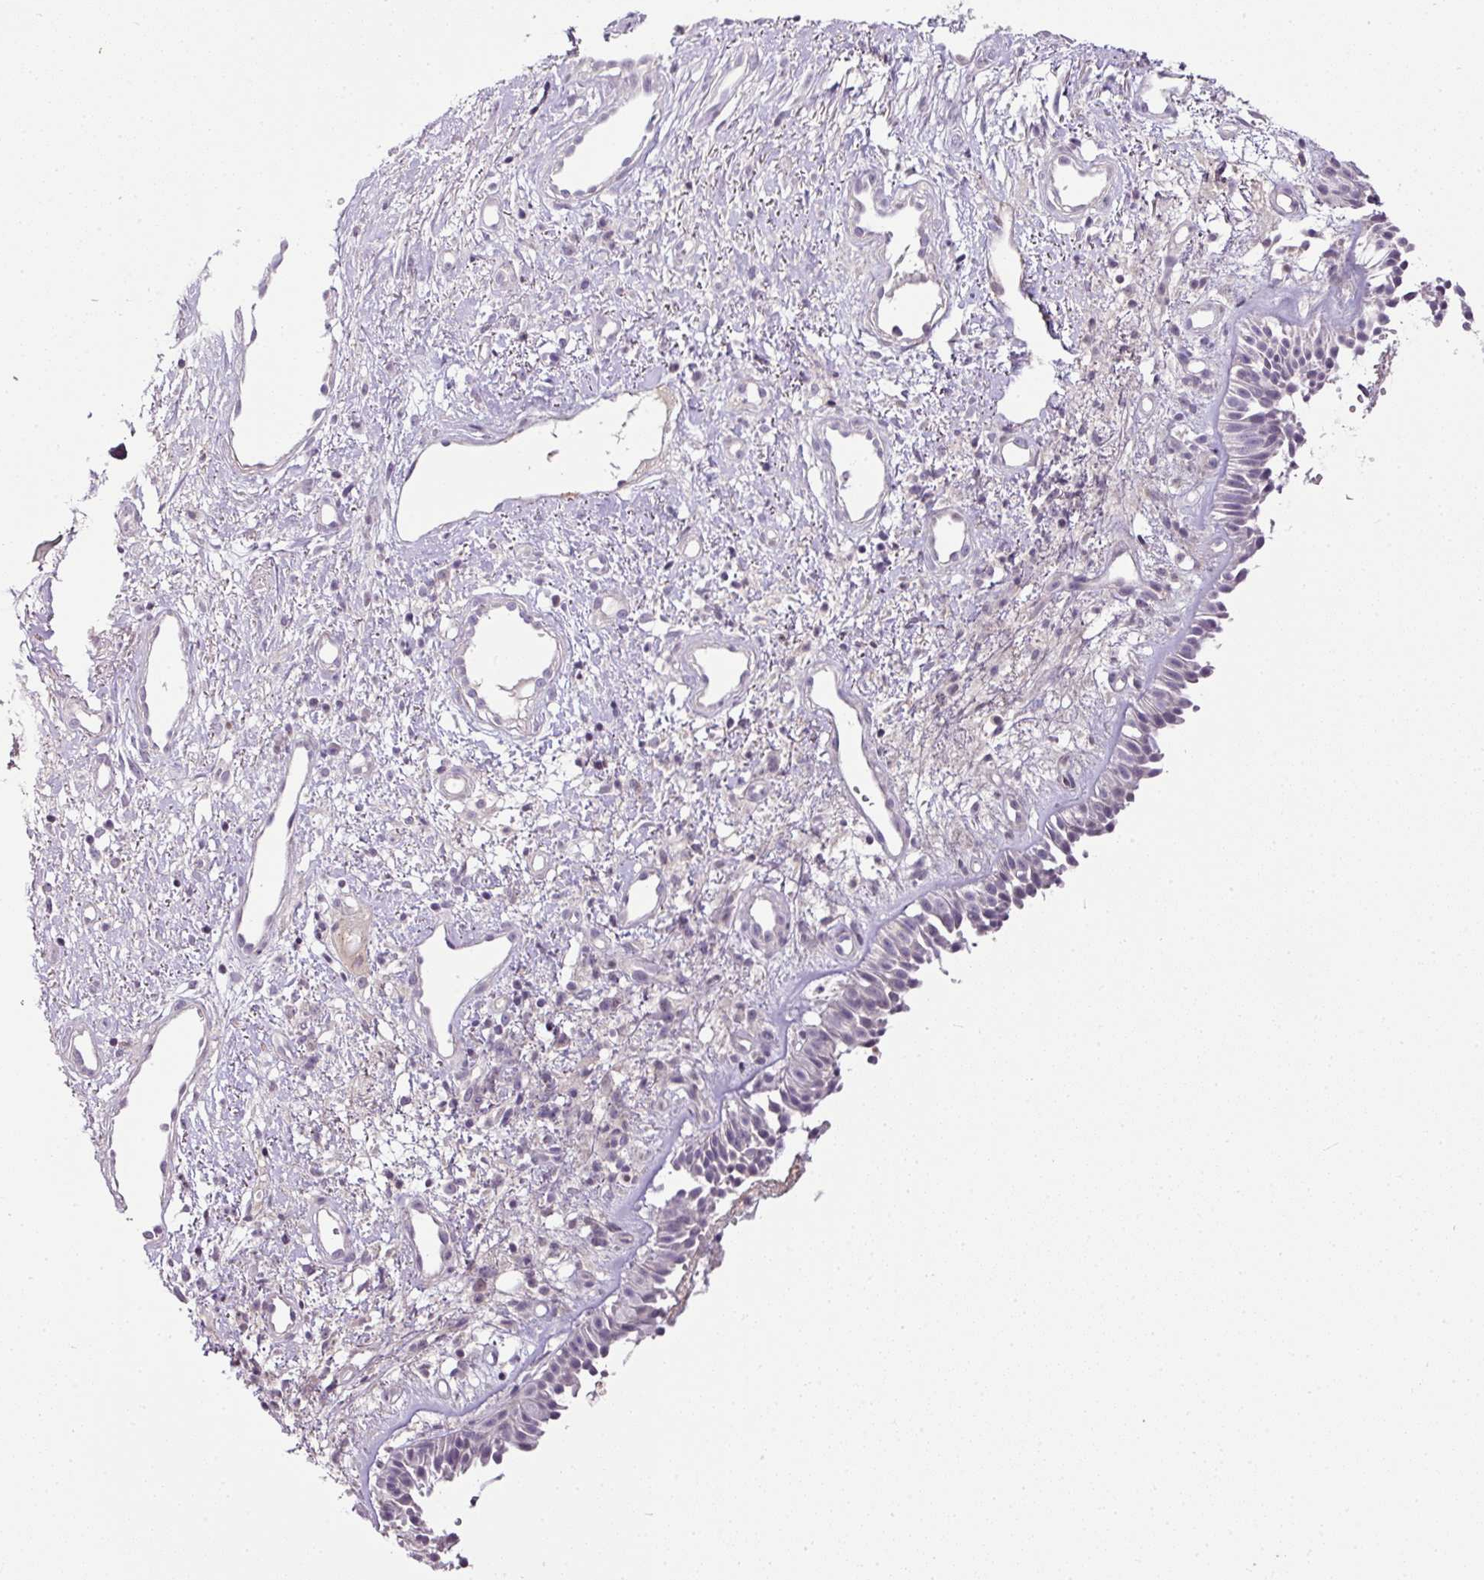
{"staining": {"intensity": "negative", "quantity": "none", "location": "none"}, "tissue": "nasopharynx", "cell_type": "Respiratory epithelial cells", "image_type": "normal", "snomed": [{"axis": "morphology", "description": "Normal tissue, NOS"}, {"axis": "topography", "description": "Cartilage tissue"}, {"axis": "topography", "description": "Nasopharynx"}, {"axis": "topography", "description": "Thyroid gland"}], "caption": "Normal nasopharynx was stained to show a protein in brown. There is no significant positivity in respiratory epithelial cells.", "gene": "TEX30", "patient": {"sex": "male", "age": 63}}